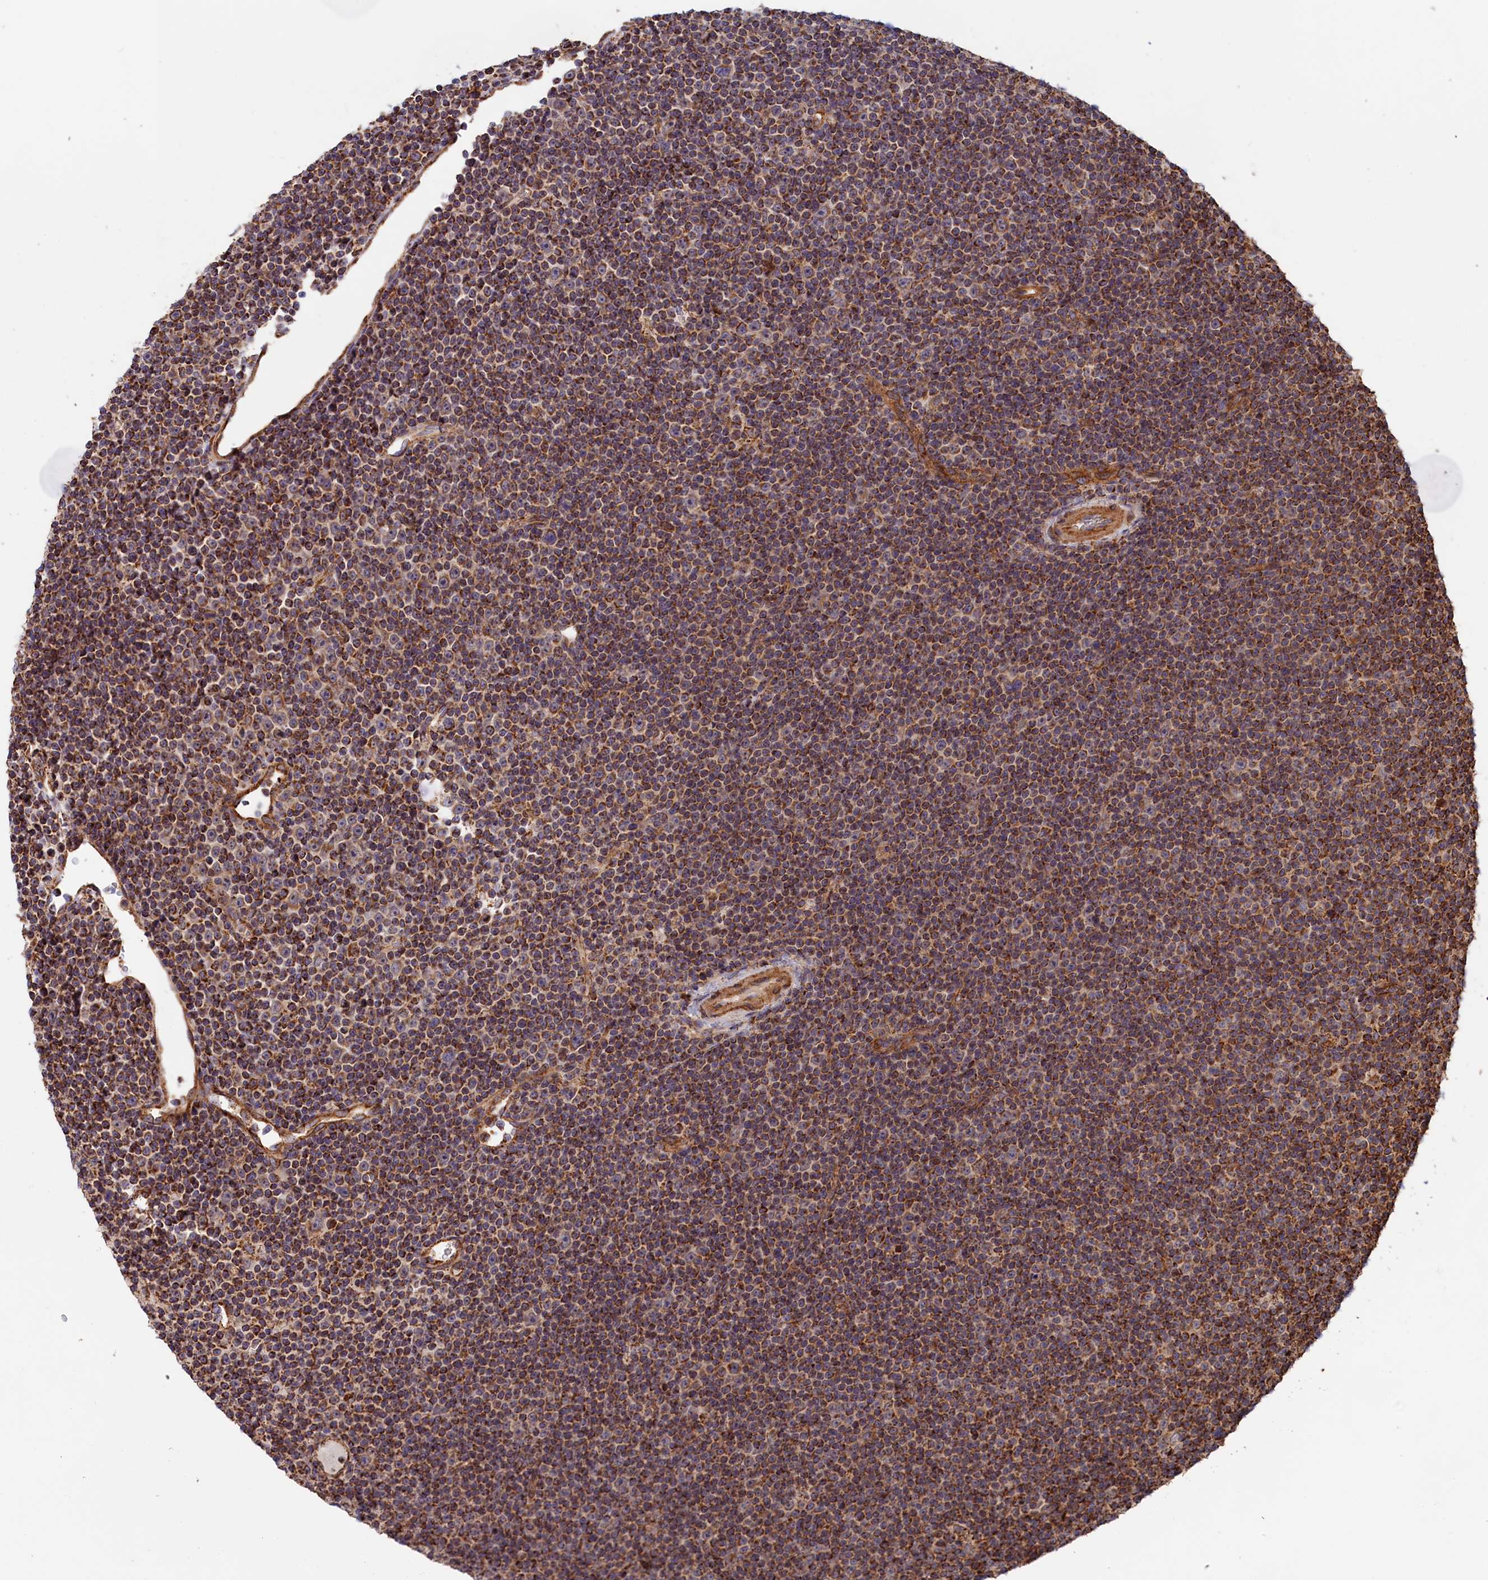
{"staining": {"intensity": "moderate", "quantity": ">75%", "location": "cytoplasmic/membranous"}, "tissue": "lymphoma", "cell_type": "Tumor cells", "image_type": "cancer", "snomed": [{"axis": "morphology", "description": "Malignant lymphoma, non-Hodgkin's type, Low grade"}, {"axis": "topography", "description": "Lymph node"}], "caption": "Brown immunohistochemical staining in malignant lymphoma, non-Hodgkin's type (low-grade) shows moderate cytoplasmic/membranous staining in approximately >75% of tumor cells.", "gene": "MACROD1", "patient": {"sex": "female", "age": 67}}